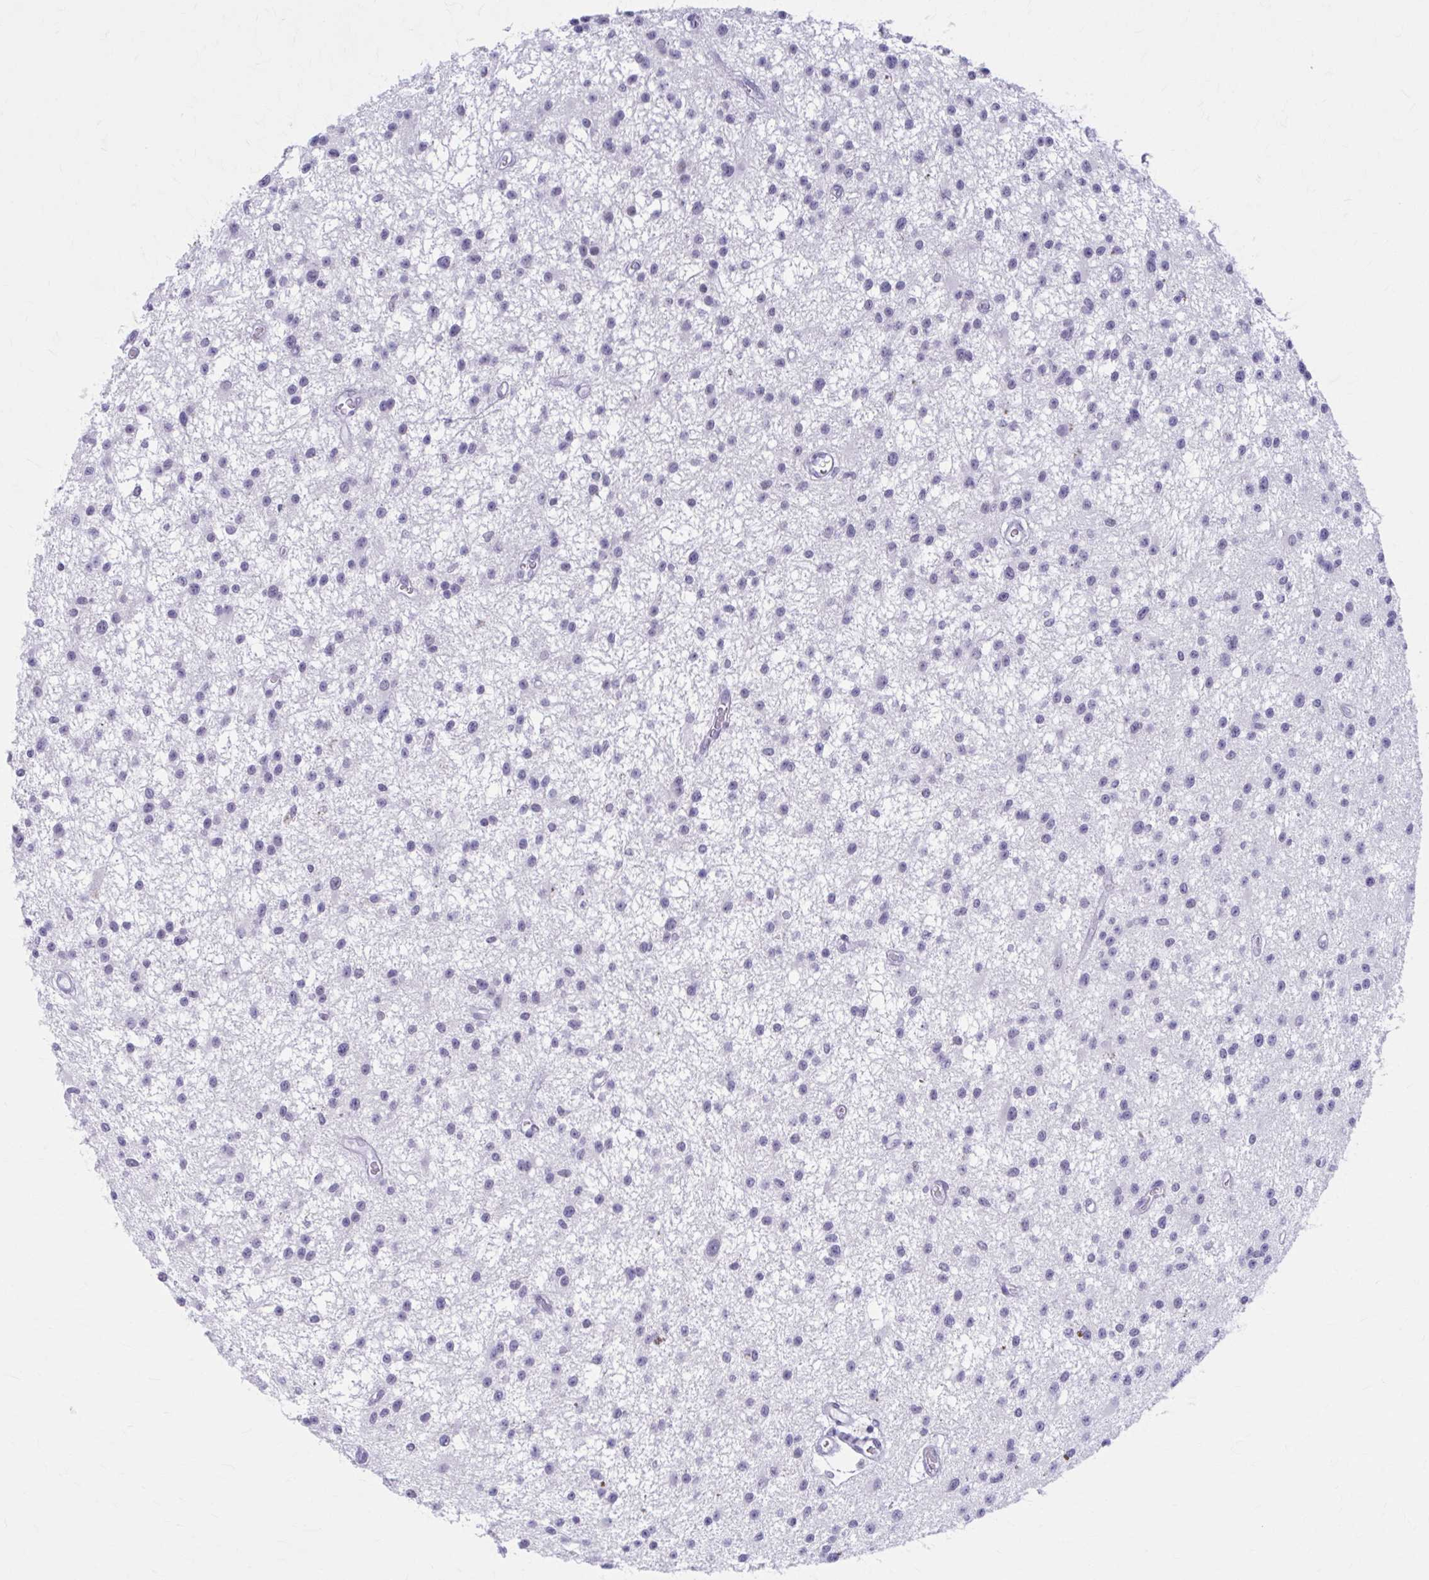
{"staining": {"intensity": "negative", "quantity": "none", "location": "none"}, "tissue": "glioma", "cell_type": "Tumor cells", "image_type": "cancer", "snomed": [{"axis": "morphology", "description": "Glioma, malignant, Low grade"}, {"axis": "topography", "description": "Brain"}], "caption": "This is an IHC micrograph of human glioma. There is no staining in tumor cells.", "gene": "CCDC105", "patient": {"sex": "male", "age": 43}}